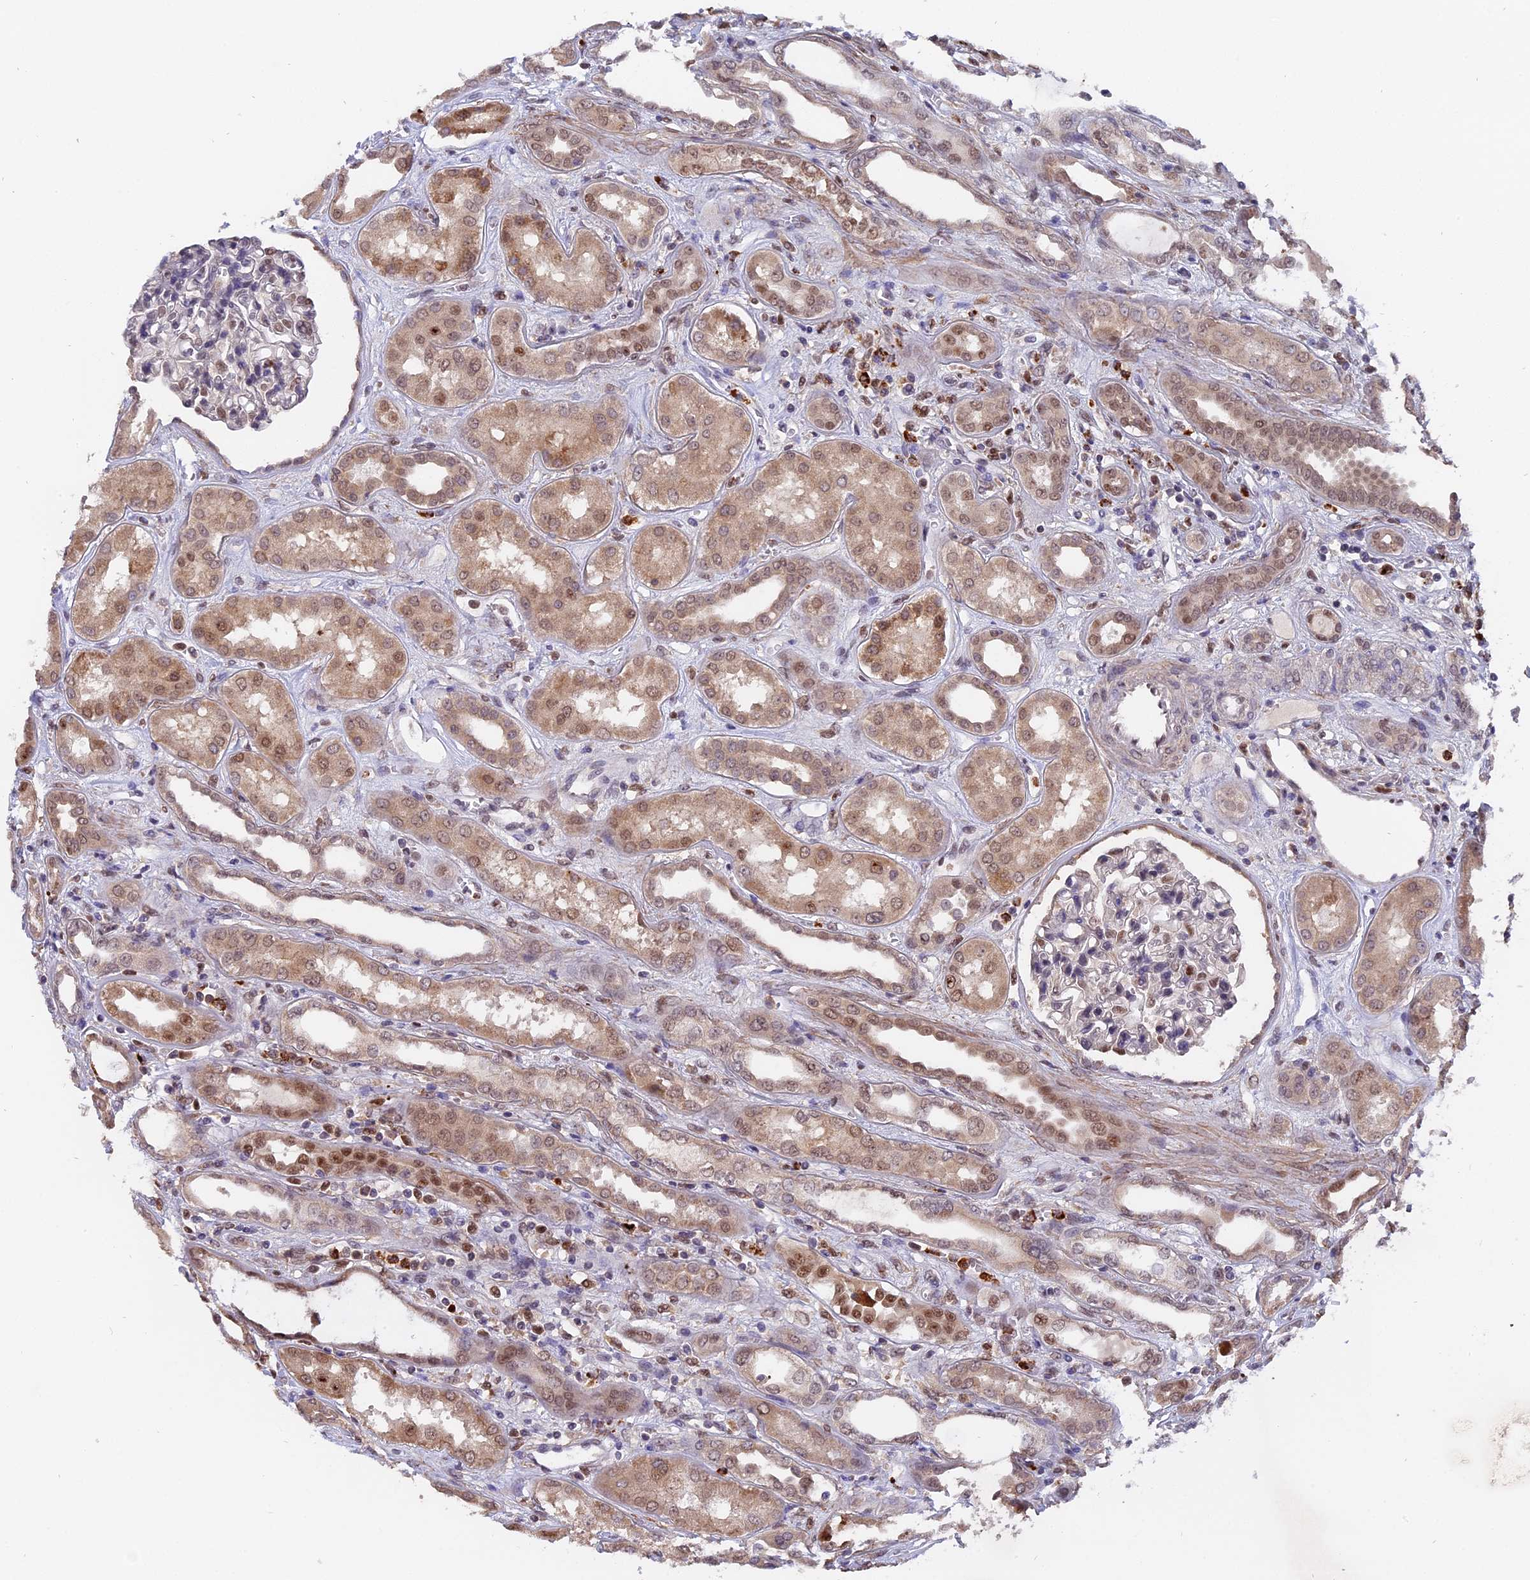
{"staining": {"intensity": "moderate", "quantity": "25%-75%", "location": "cytoplasmic/membranous,nuclear"}, "tissue": "kidney", "cell_type": "Cells in glomeruli", "image_type": "normal", "snomed": [{"axis": "morphology", "description": "Normal tissue, NOS"}, {"axis": "topography", "description": "Kidney"}], "caption": "Immunohistochemistry staining of benign kidney, which shows medium levels of moderate cytoplasmic/membranous,nuclear expression in about 25%-75% of cells in glomeruli indicating moderate cytoplasmic/membranous,nuclear protein staining. The staining was performed using DAB (brown) for protein detection and nuclei were counterstained in hematoxylin (blue).", "gene": "FAM118B", "patient": {"sex": "male", "age": 59}}